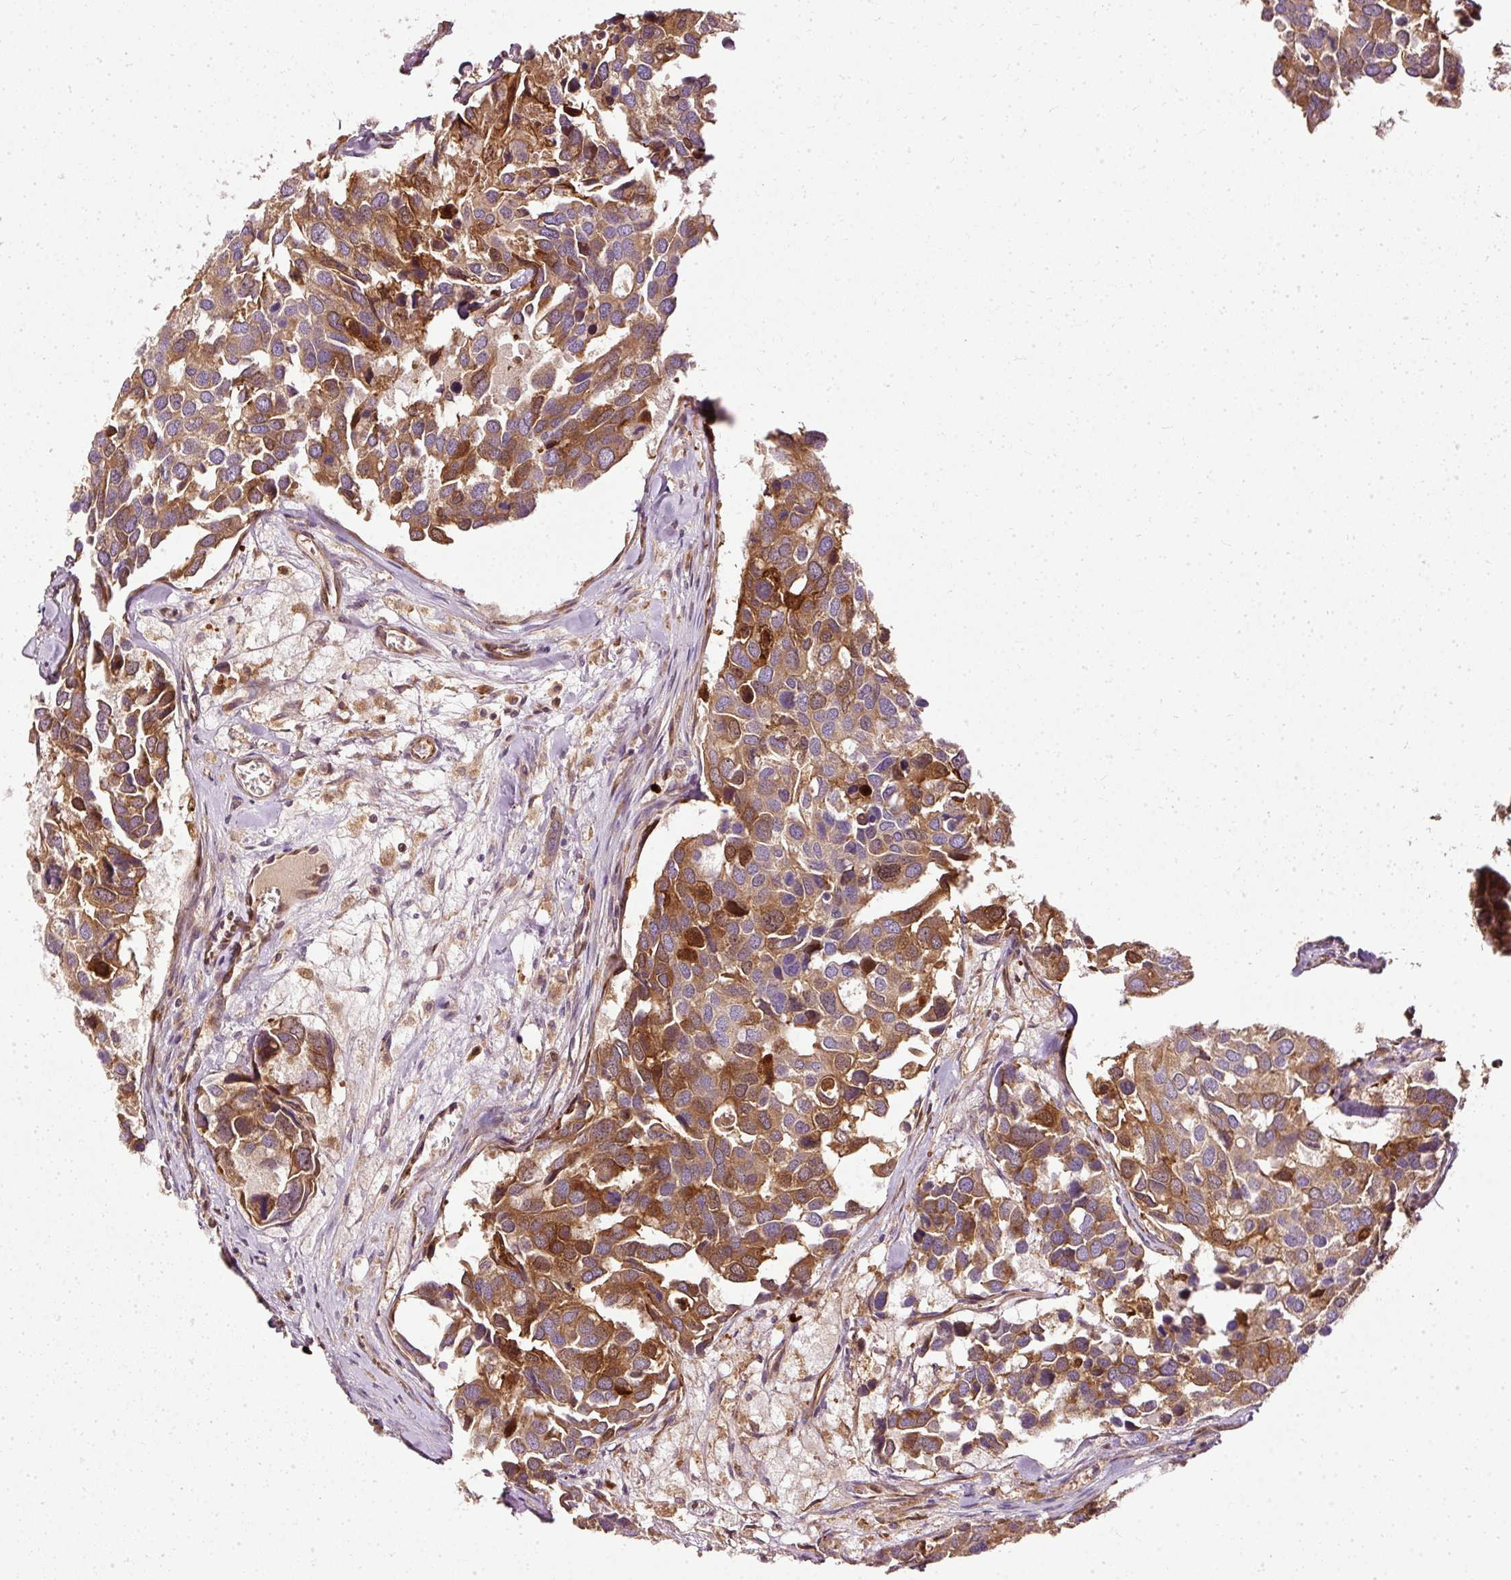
{"staining": {"intensity": "strong", "quantity": "25%-75%", "location": "cytoplasmic/membranous"}, "tissue": "breast cancer", "cell_type": "Tumor cells", "image_type": "cancer", "snomed": [{"axis": "morphology", "description": "Duct carcinoma"}, {"axis": "topography", "description": "Breast"}], "caption": "This image displays immunohistochemistry staining of human breast cancer (invasive ductal carcinoma), with high strong cytoplasmic/membranous expression in about 25%-75% of tumor cells.", "gene": "NAPA", "patient": {"sex": "female", "age": 83}}